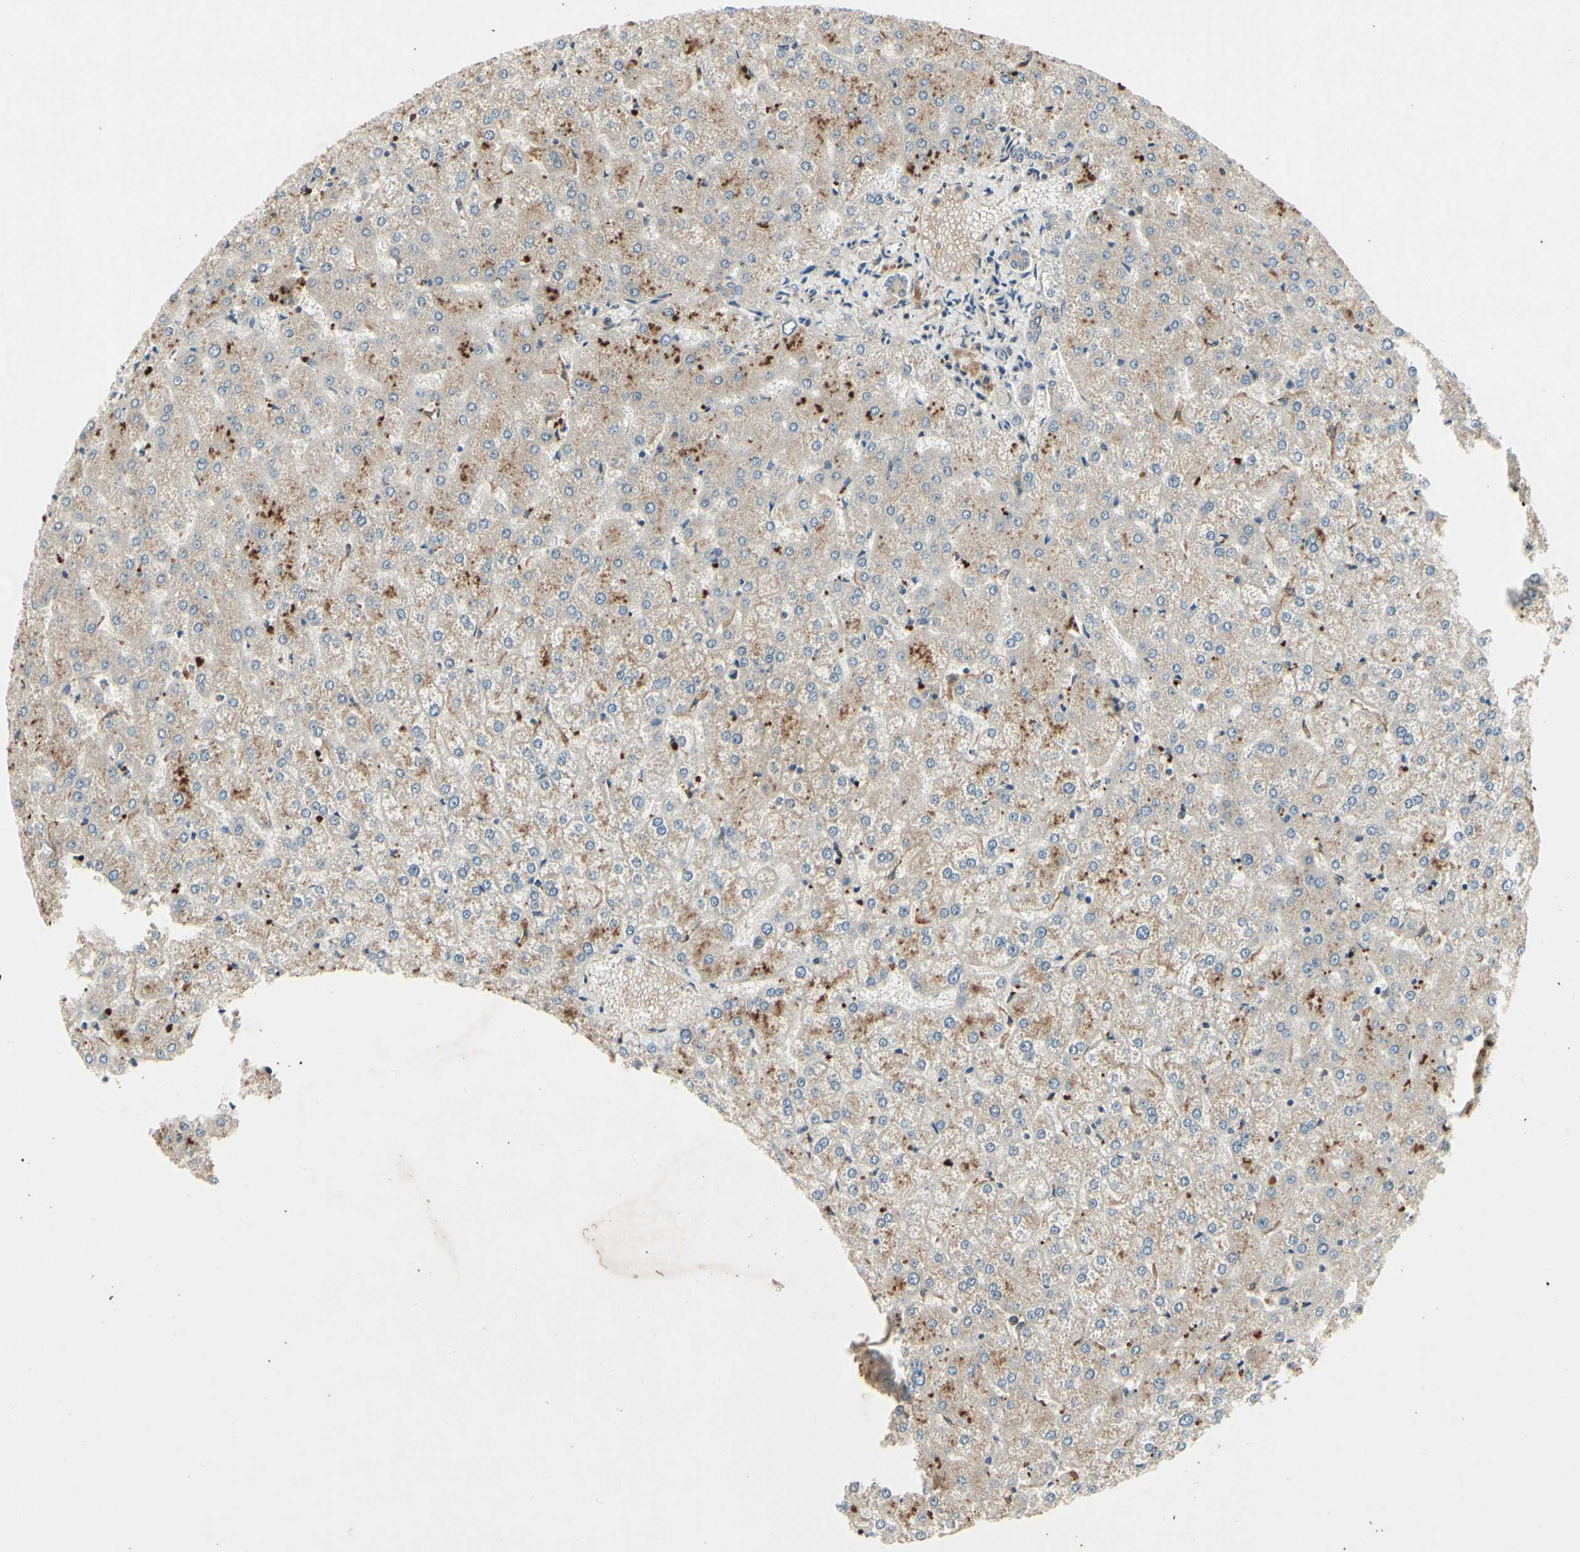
{"staining": {"intensity": "weak", "quantity": ">75%", "location": "cytoplasmic/membranous"}, "tissue": "liver", "cell_type": "Cholangiocytes", "image_type": "normal", "snomed": [{"axis": "morphology", "description": "Normal tissue, NOS"}, {"axis": "topography", "description": "Liver"}], "caption": "Immunohistochemical staining of benign human liver shows >75% levels of weak cytoplasmic/membranous protein positivity in approximately >75% of cholangiocytes.", "gene": "RNF14", "patient": {"sex": "female", "age": 32}}